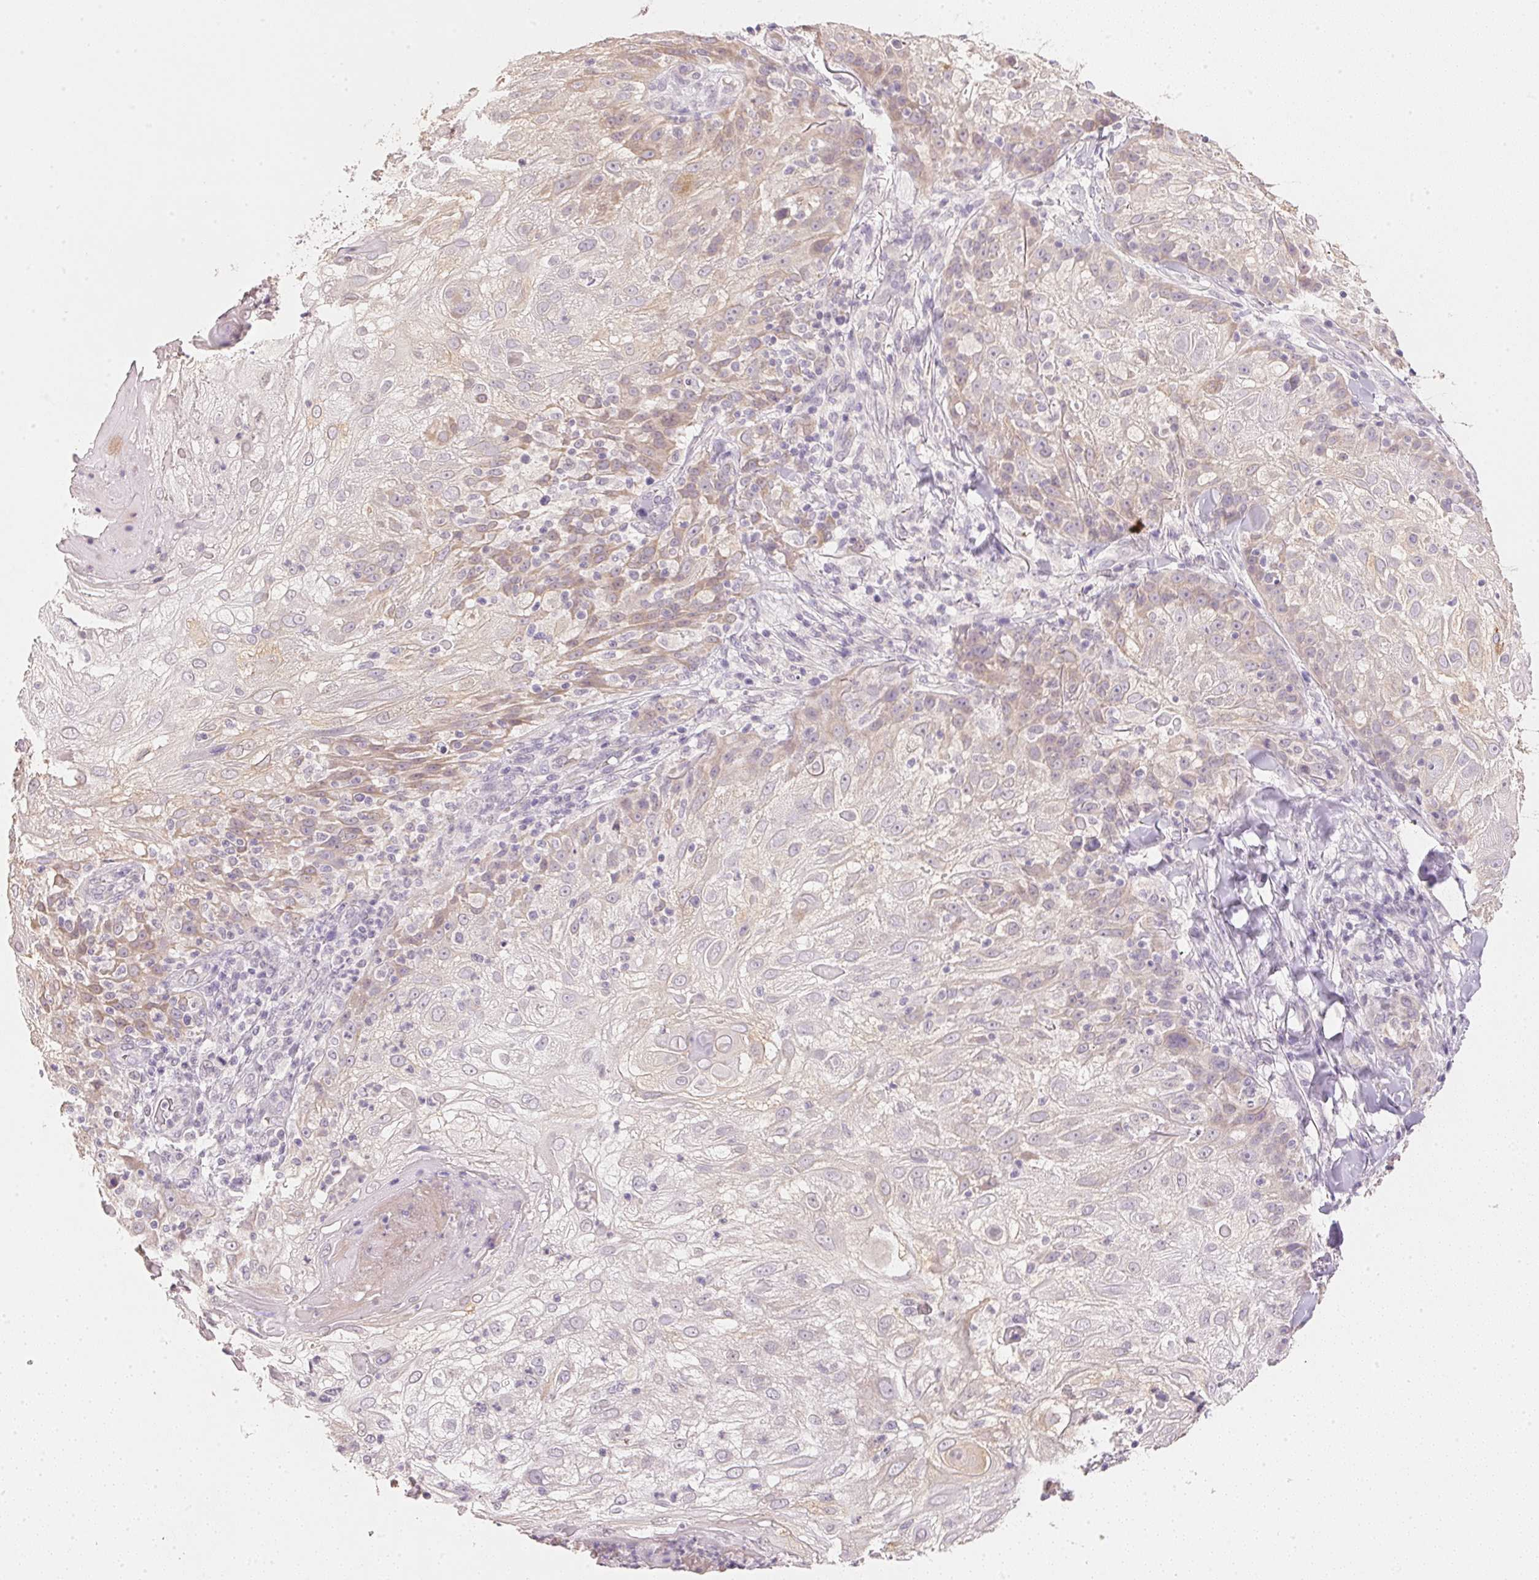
{"staining": {"intensity": "weak", "quantity": "<25%", "location": "cytoplasmic/membranous"}, "tissue": "skin cancer", "cell_type": "Tumor cells", "image_type": "cancer", "snomed": [{"axis": "morphology", "description": "Normal tissue, NOS"}, {"axis": "morphology", "description": "Squamous cell carcinoma, NOS"}, {"axis": "topography", "description": "Skin"}], "caption": "Skin cancer (squamous cell carcinoma) was stained to show a protein in brown. There is no significant expression in tumor cells.", "gene": "DHCR24", "patient": {"sex": "female", "age": 83}}